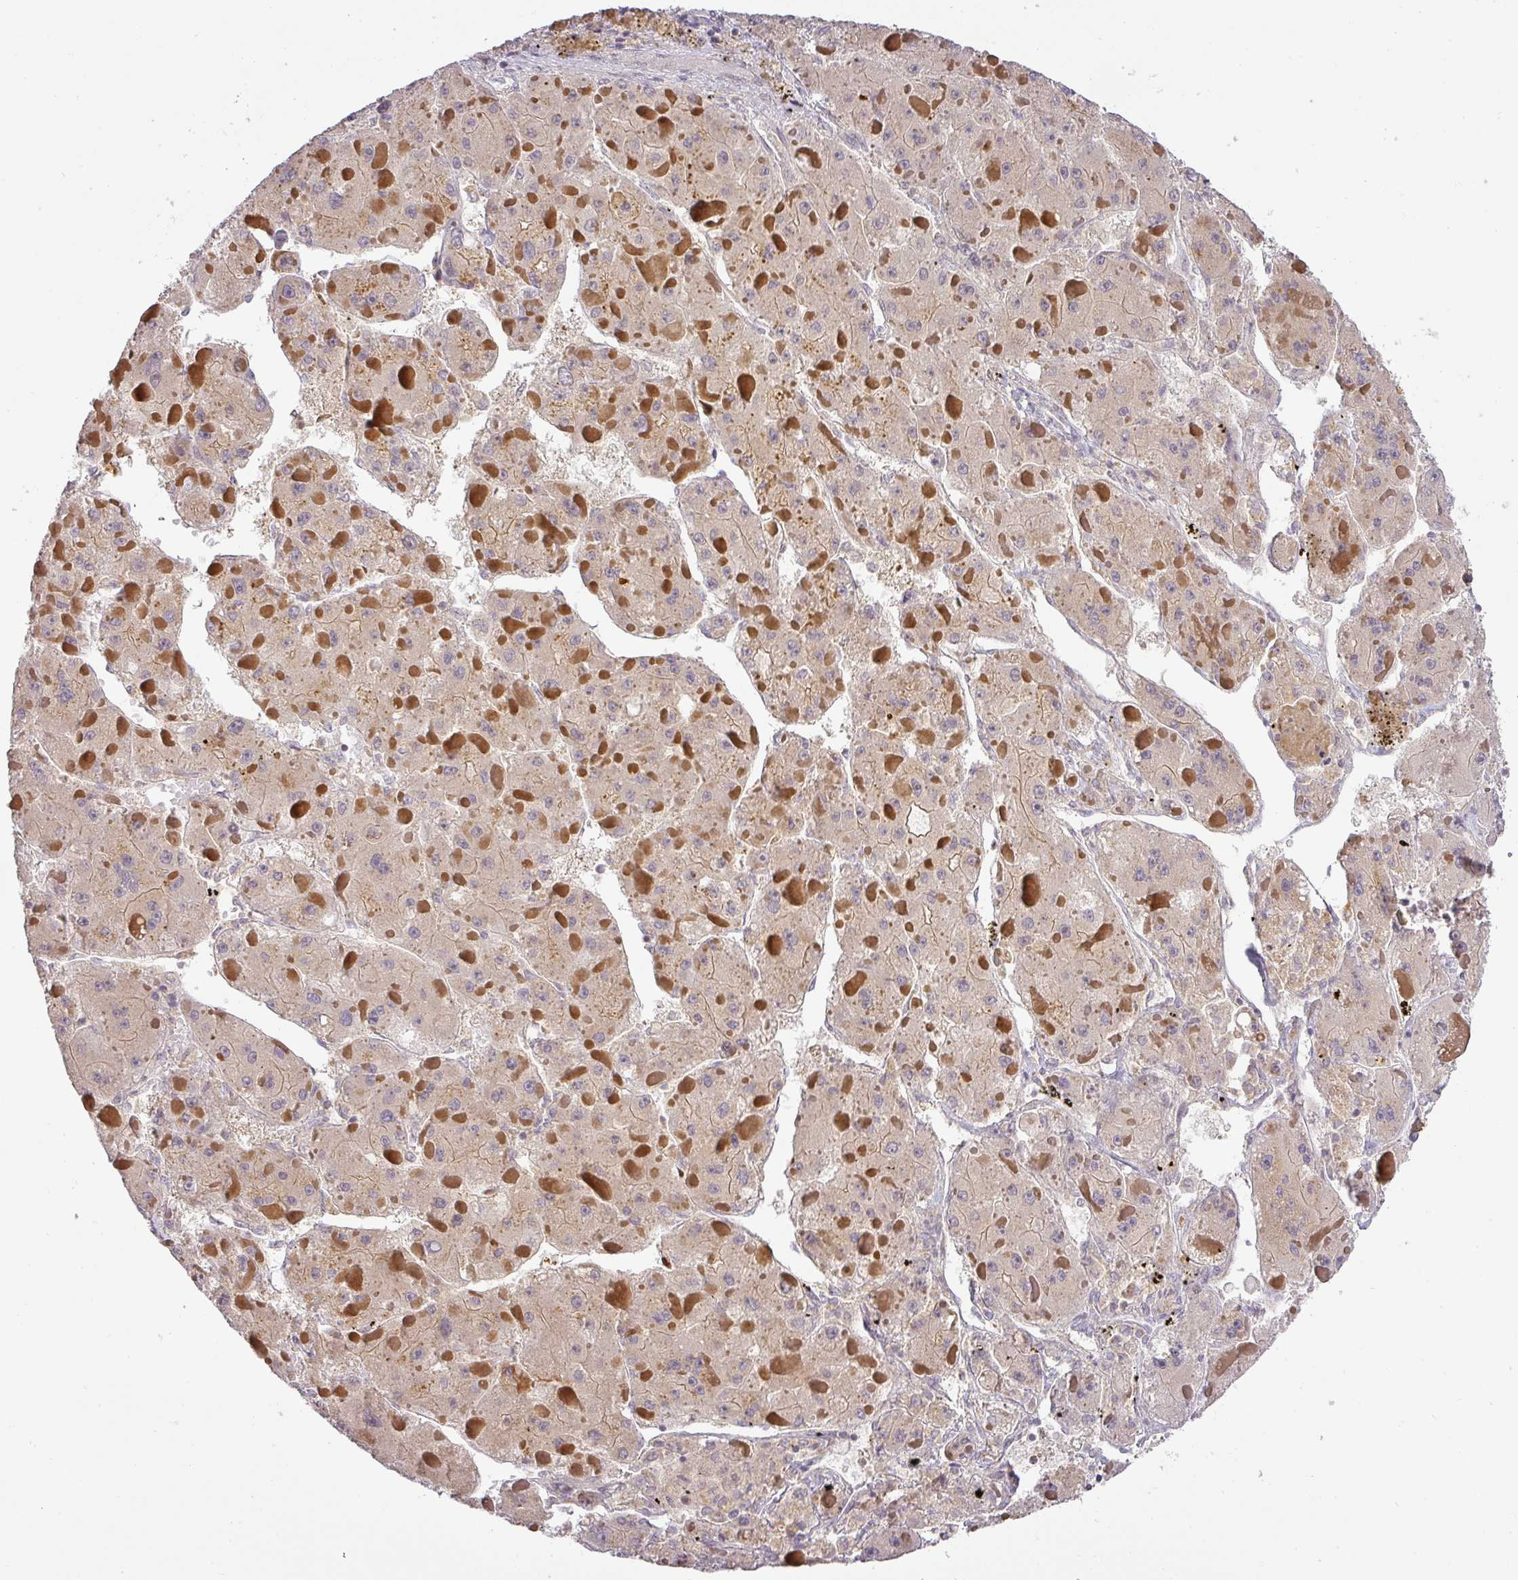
{"staining": {"intensity": "negative", "quantity": "none", "location": "none"}, "tissue": "liver cancer", "cell_type": "Tumor cells", "image_type": "cancer", "snomed": [{"axis": "morphology", "description": "Carcinoma, Hepatocellular, NOS"}, {"axis": "topography", "description": "Liver"}], "caption": "An immunohistochemistry histopathology image of hepatocellular carcinoma (liver) is shown. There is no staining in tumor cells of hepatocellular carcinoma (liver).", "gene": "NIN", "patient": {"sex": "female", "age": 73}}